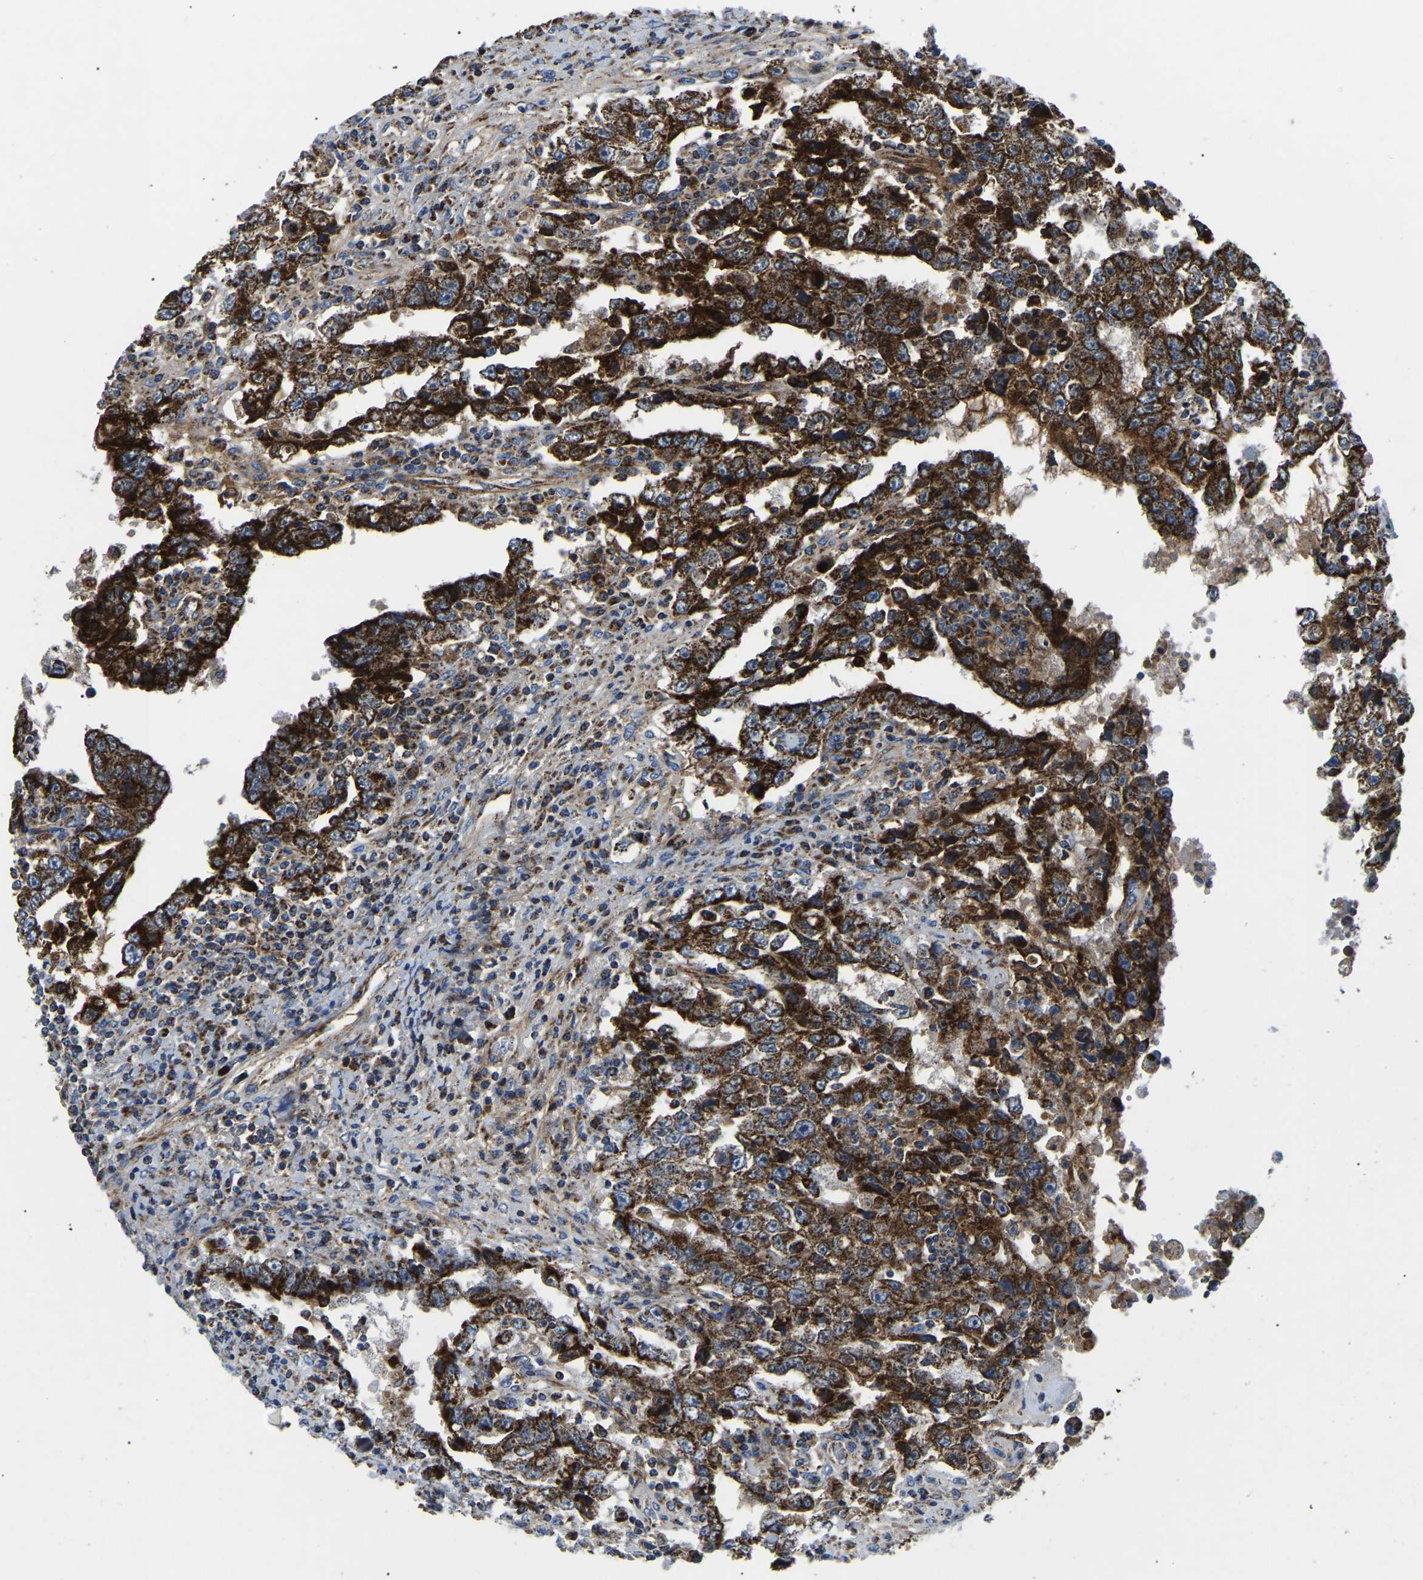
{"staining": {"intensity": "strong", "quantity": ">75%", "location": "cytoplasmic/membranous"}, "tissue": "testis cancer", "cell_type": "Tumor cells", "image_type": "cancer", "snomed": [{"axis": "morphology", "description": "Carcinoma, Embryonal, NOS"}, {"axis": "topography", "description": "Testis"}], "caption": "IHC image of testis cancer (embryonal carcinoma) stained for a protein (brown), which shows high levels of strong cytoplasmic/membranous staining in approximately >75% of tumor cells.", "gene": "PPM1E", "patient": {"sex": "male", "age": 26}}